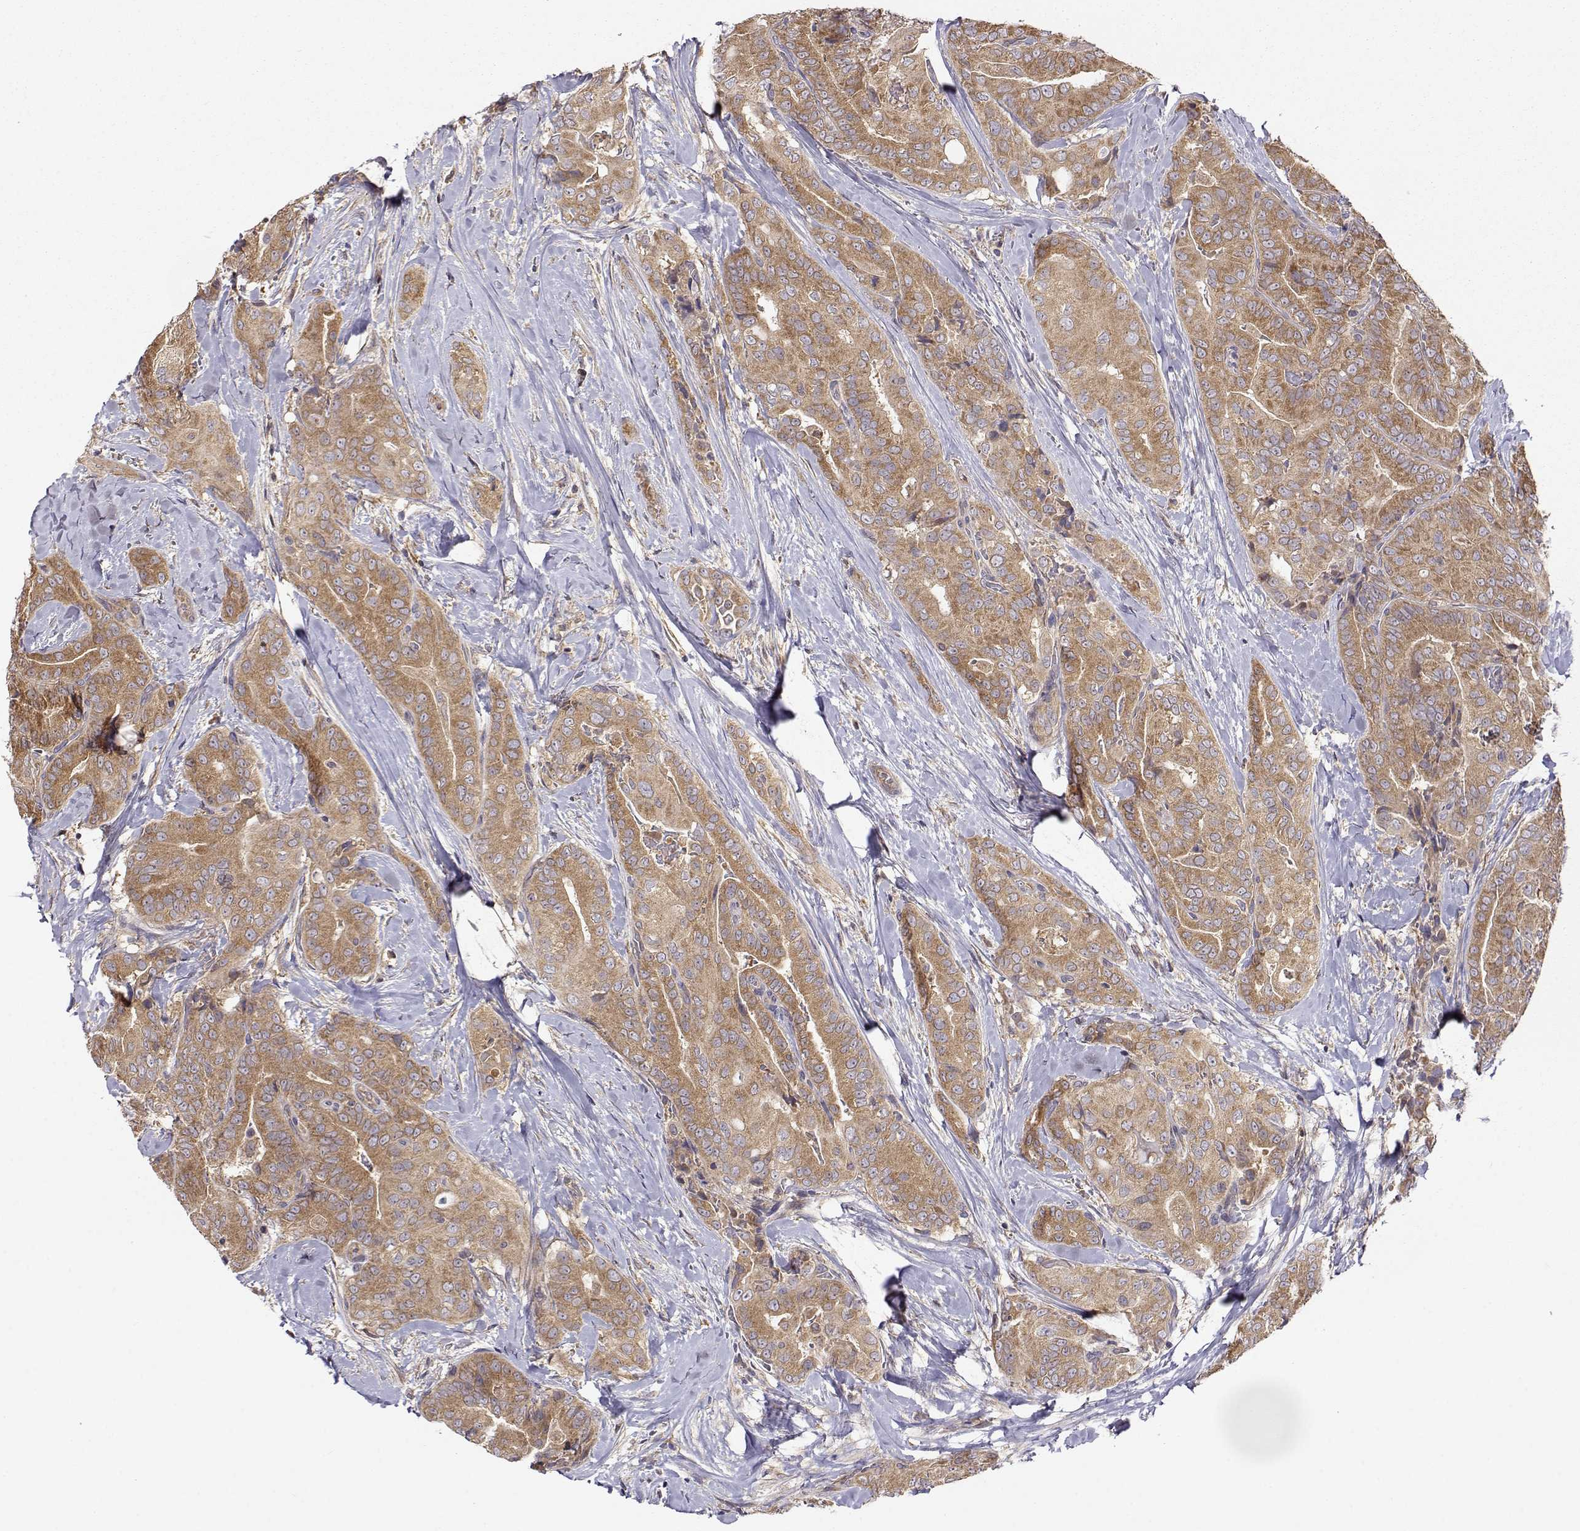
{"staining": {"intensity": "moderate", "quantity": ">75%", "location": "cytoplasmic/membranous"}, "tissue": "thyroid cancer", "cell_type": "Tumor cells", "image_type": "cancer", "snomed": [{"axis": "morphology", "description": "Papillary adenocarcinoma, NOS"}, {"axis": "topography", "description": "Thyroid gland"}], "caption": "Thyroid cancer tissue demonstrates moderate cytoplasmic/membranous positivity in about >75% of tumor cells", "gene": "PAIP1", "patient": {"sex": "male", "age": 61}}